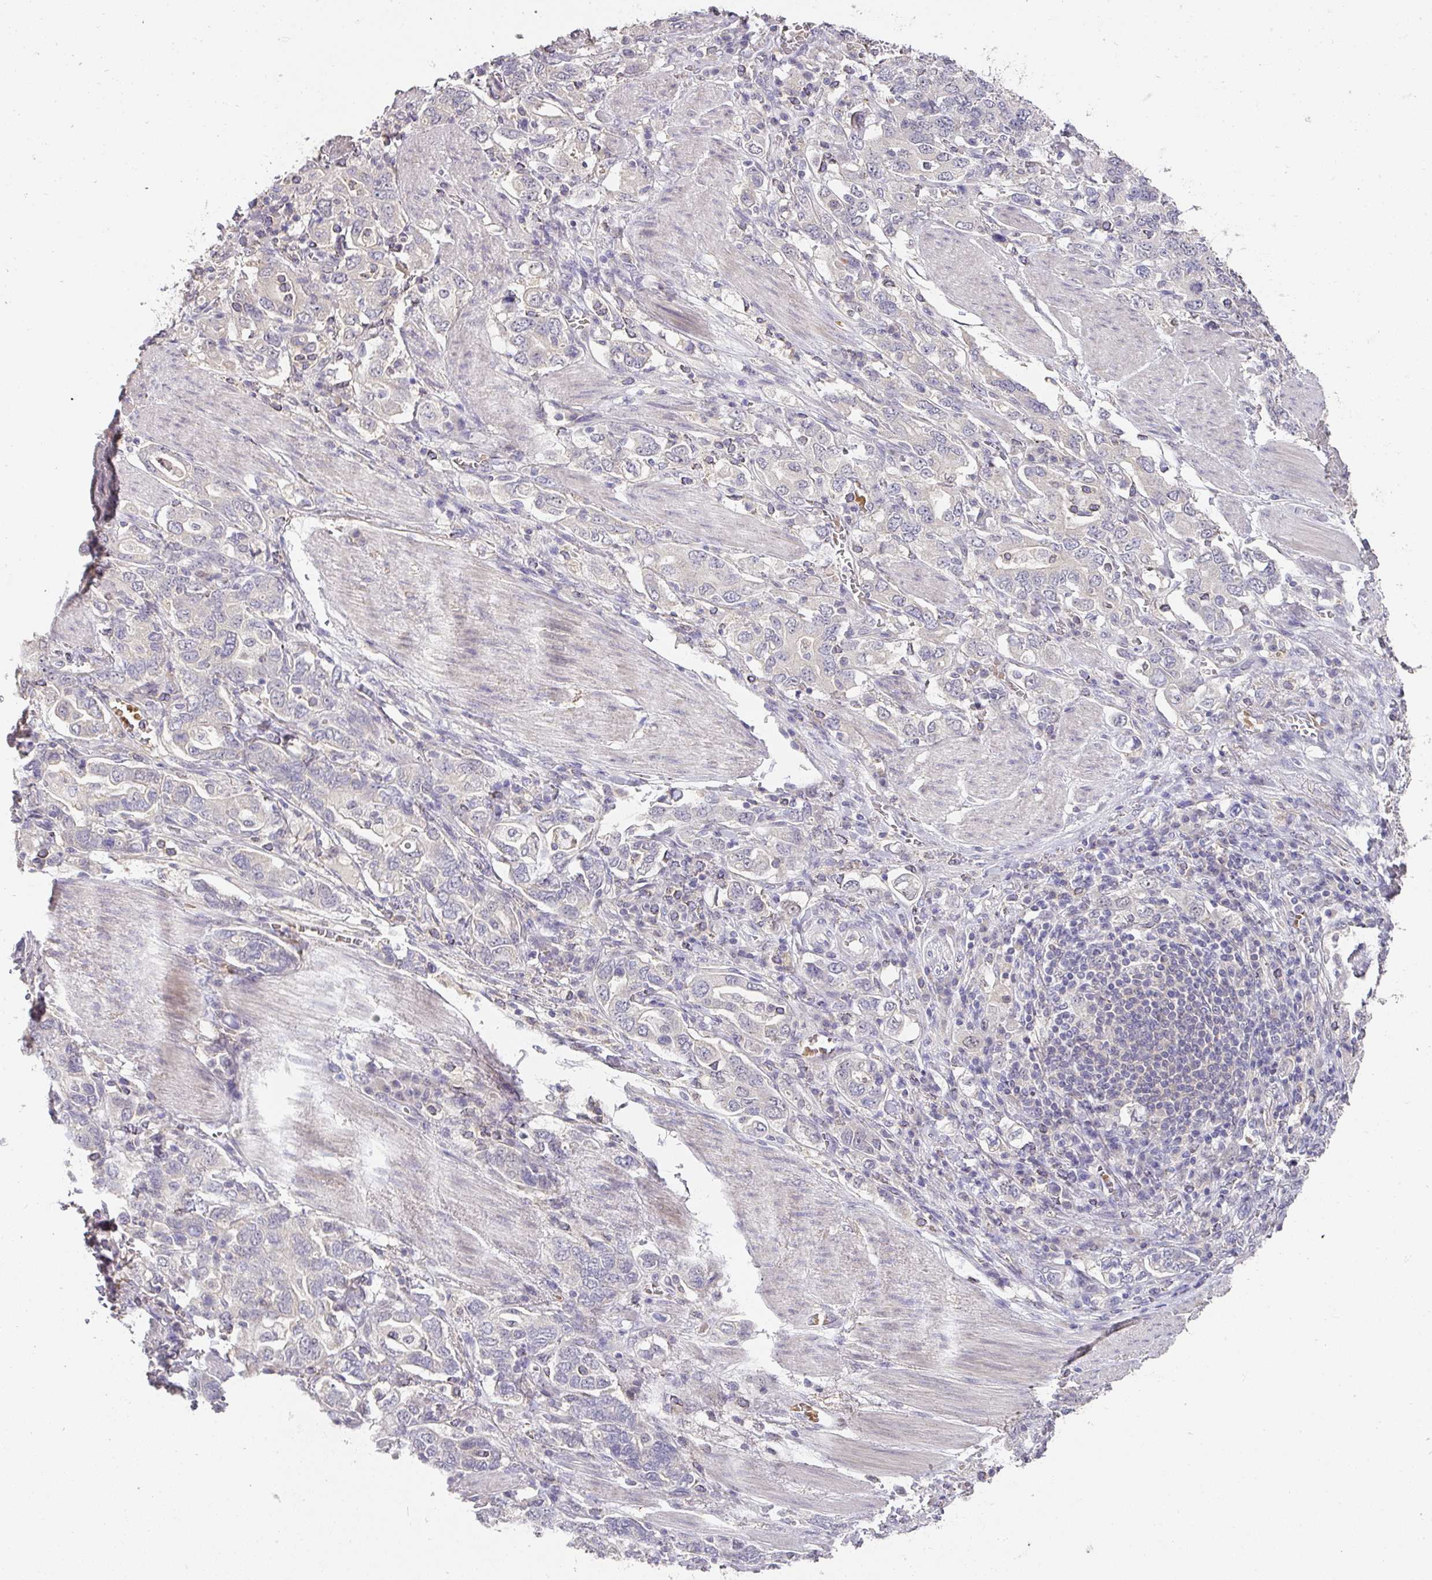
{"staining": {"intensity": "negative", "quantity": "none", "location": "none"}, "tissue": "stomach cancer", "cell_type": "Tumor cells", "image_type": "cancer", "snomed": [{"axis": "morphology", "description": "Adenocarcinoma, NOS"}, {"axis": "topography", "description": "Stomach, upper"}, {"axis": "topography", "description": "Stomach"}], "caption": "IHC micrograph of human adenocarcinoma (stomach) stained for a protein (brown), which shows no expression in tumor cells.", "gene": "FOXN4", "patient": {"sex": "male", "age": 62}}